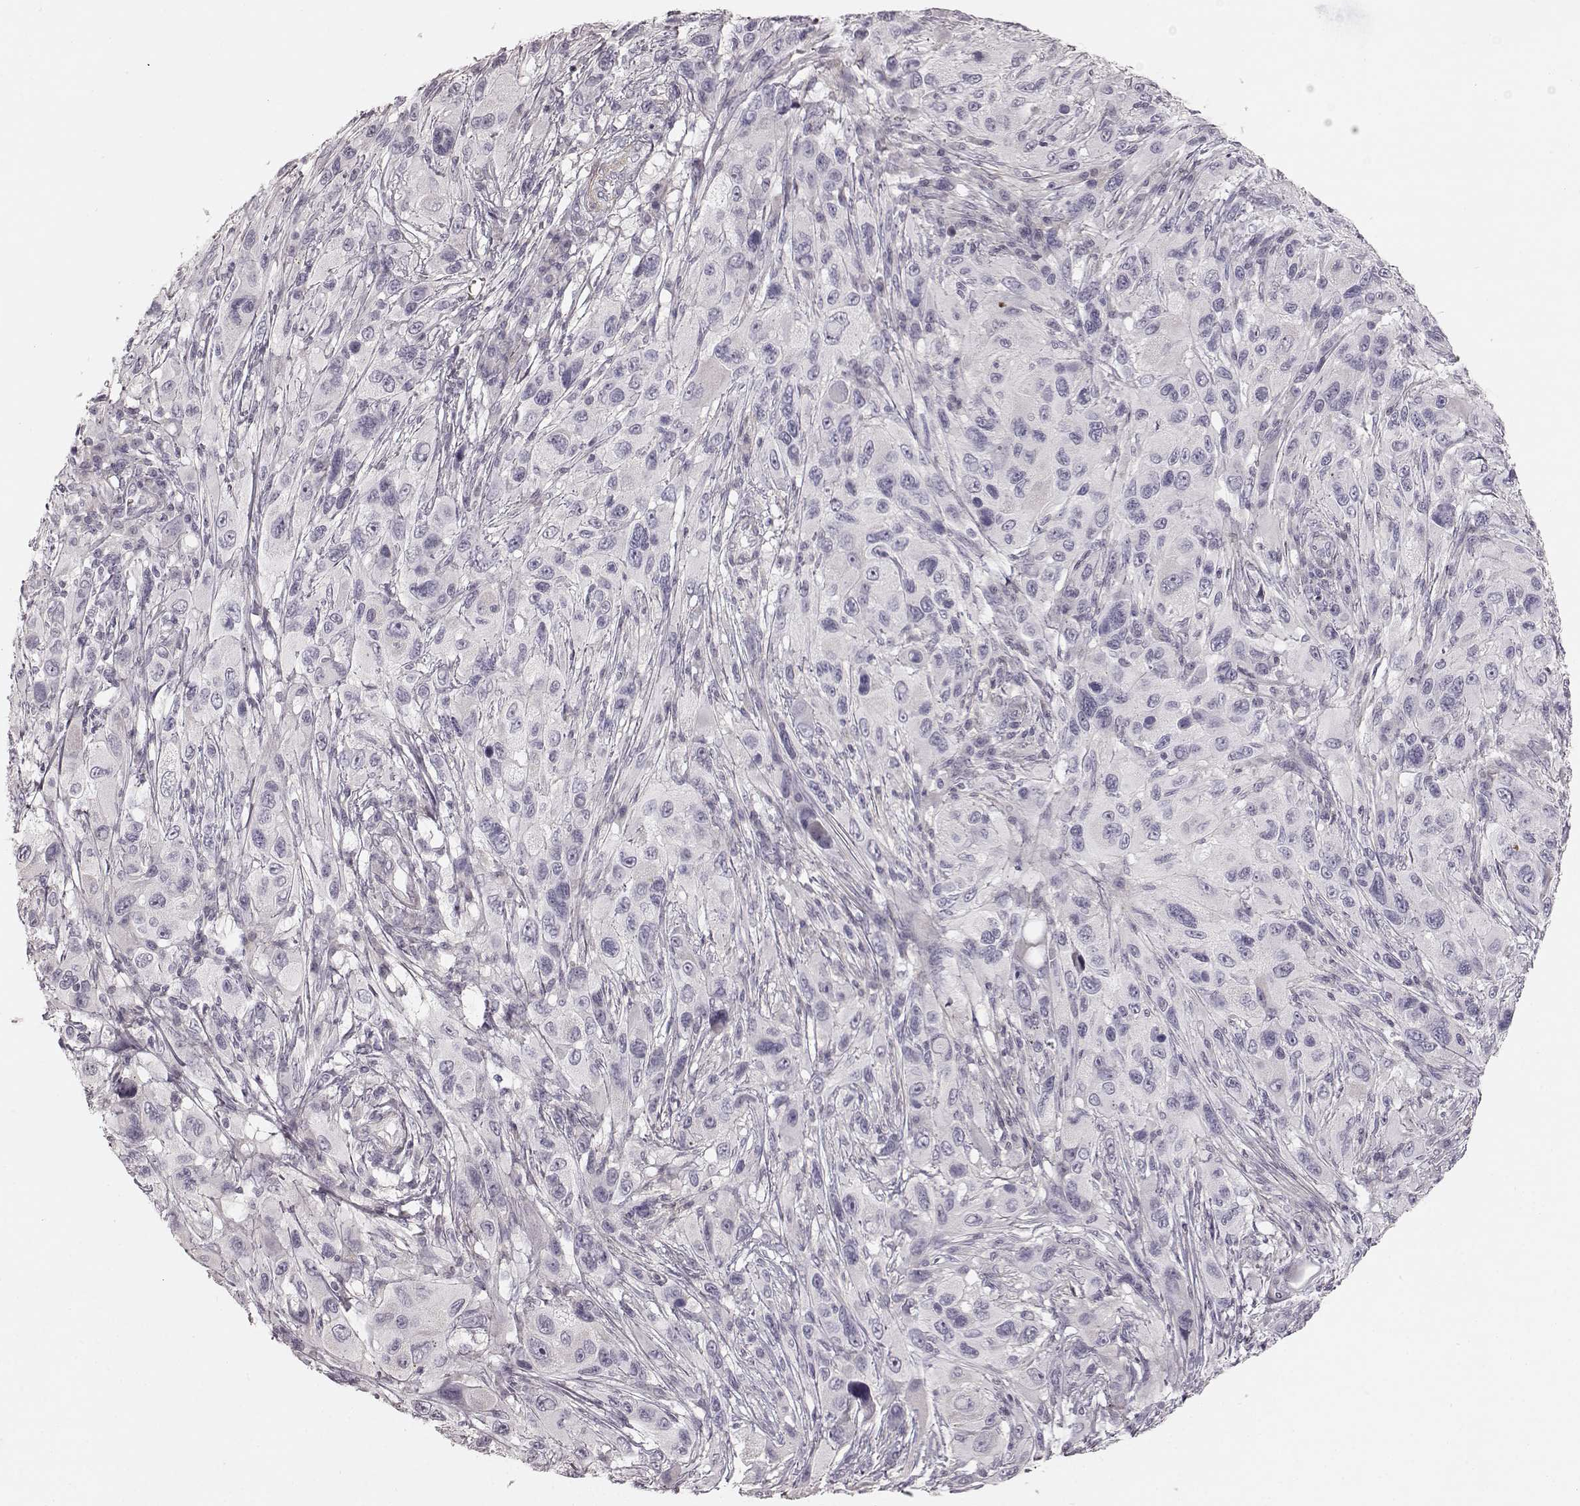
{"staining": {"intensity": "negative", "quantity": "none", "location": "none"}, "tissue": "melanoma", "cell_type": "Tumor cells", "image_type": "cancer", "snomed": [{"axis": "morphology", "description": "Malignant melanoma, NOS"}, {"axis": "topography", "description": "Skin"}], "caption": "Protein analysis of melanoma shows no significant staining in tumor cells.", "gene": "PRLHR", "patient": {"sex": "male", "age": 53}}